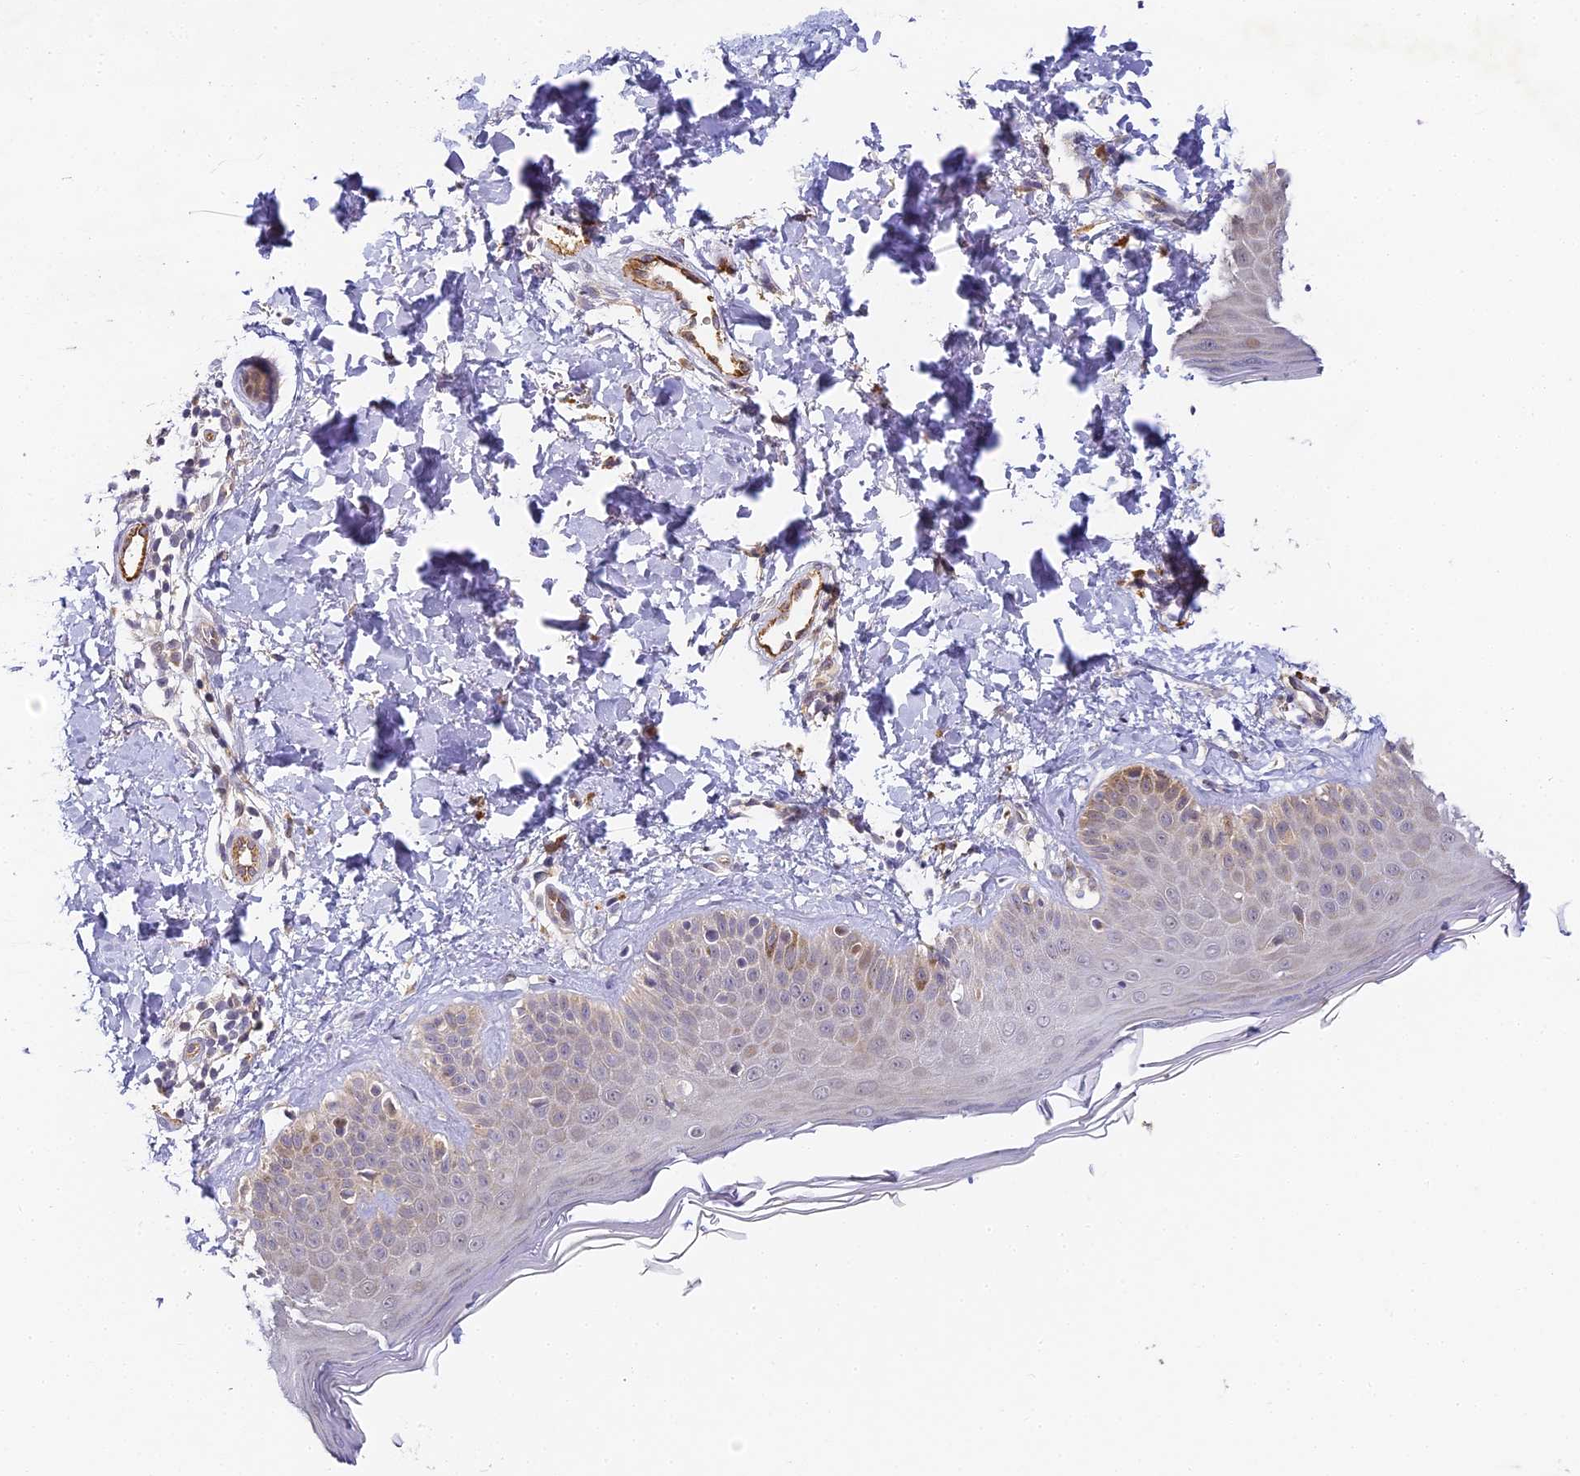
{"staining": {"intensity": "negative", "quantity": "none", "location": "none"}, "tissue": "skin", "cell_type": "Fibroblasts", "image_type": "normal", "snomed": [{"axis": "morphology", "description": "Normal tissue, NOS"}, {"axis": "topography", "description": "Skin"}], "caption": "Fibroblasts show no significant expression in normal skin.", "gene": "DNAAF10", "patient": {"sex": "male", "age": 52}}